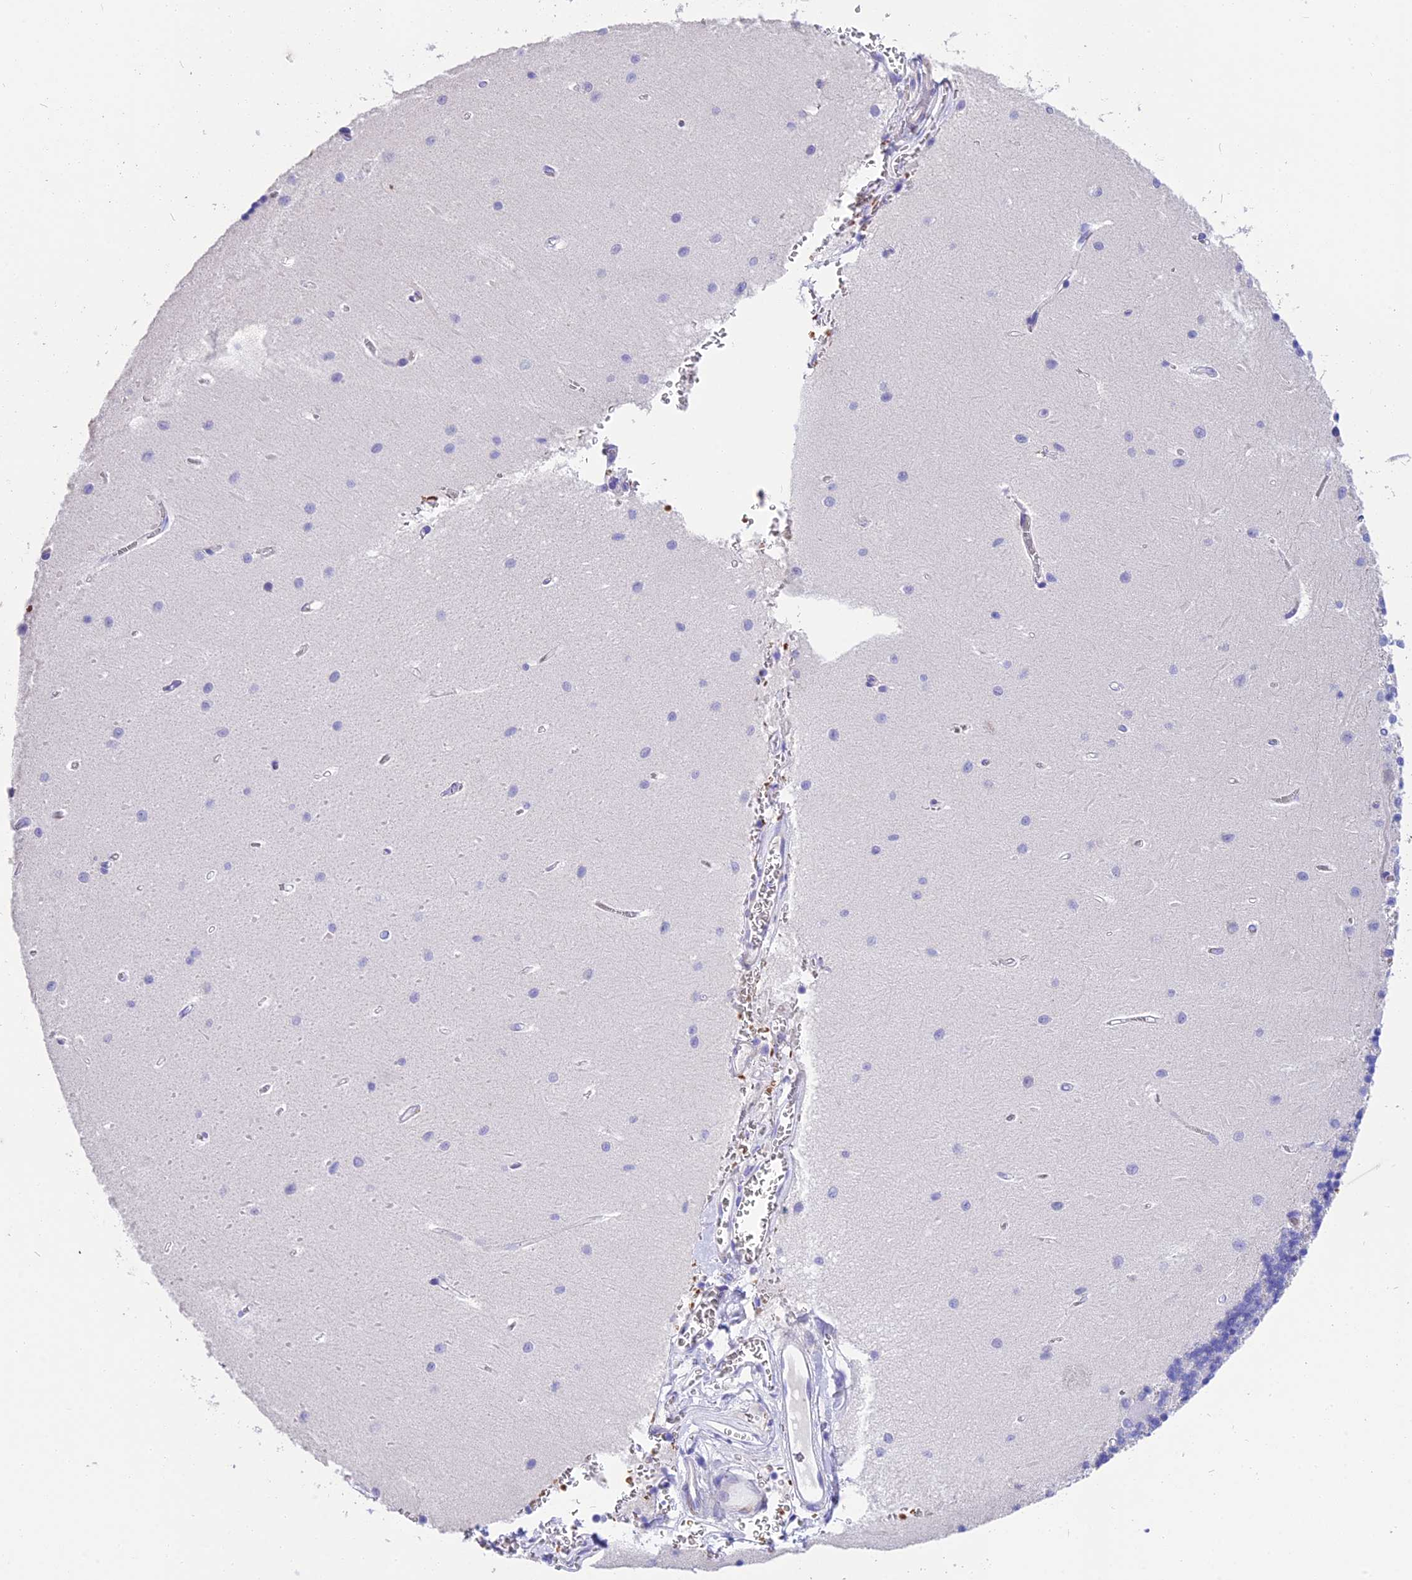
{"staining": {"intensity": "negative", "quantity": "none", "location": "none"}, "tissue": "cerebellum", "cell_type": "Cells in granular layer", "image_type": "normal", "snomed": [{"axis": "morphology", "description": "Normal tissue, NOS"}, {"axis": "topography", "description": "Cerebellum"}], "caption": "Human cerebellum stained for a protein using IHC displays no positivity in cells in granular layer.", "gene": "TNNC2", "patient": {"sex": "male", "age": 37}}